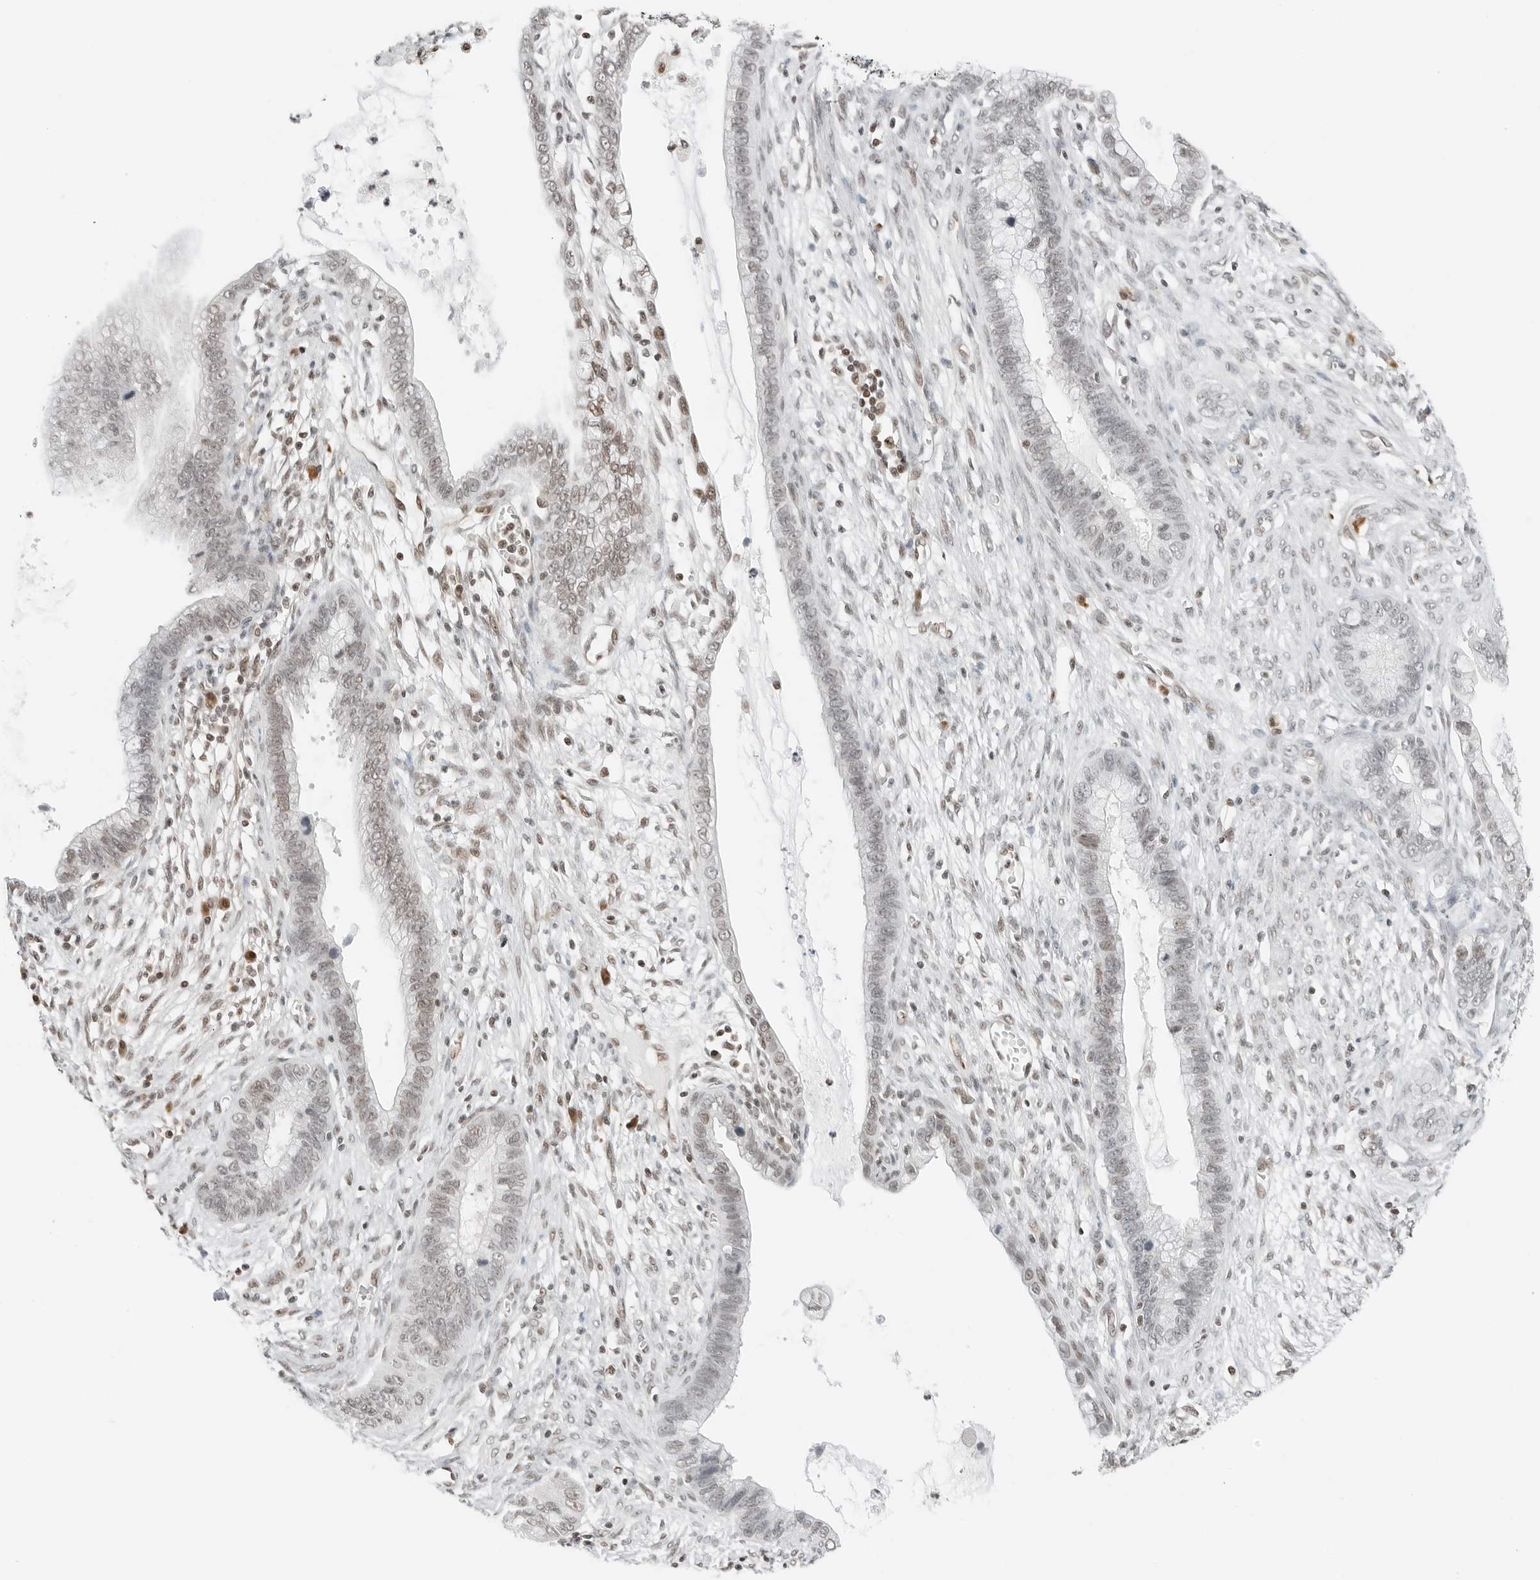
{"staining": {"intensity": "weak", "quantity": "25%-75%", "location": "nuclear"}, "tissue": "cervical cancer", "cell_type": "Tumor cells", "image_type": "cancer", "snomed": [{"axis": "morphology", "description": "Adenocarcinoma, NOS"}, {"axis": "topography", "description": "Cervix"}], "caption": "Immunohistochemical staining of human adenocarcinoma (cervical) displays low levels of weak nuclear expression in about 25%-75% of tumor cells.", "gene": "CRTC2", "patient": {"sex": "female", "age": 44}}